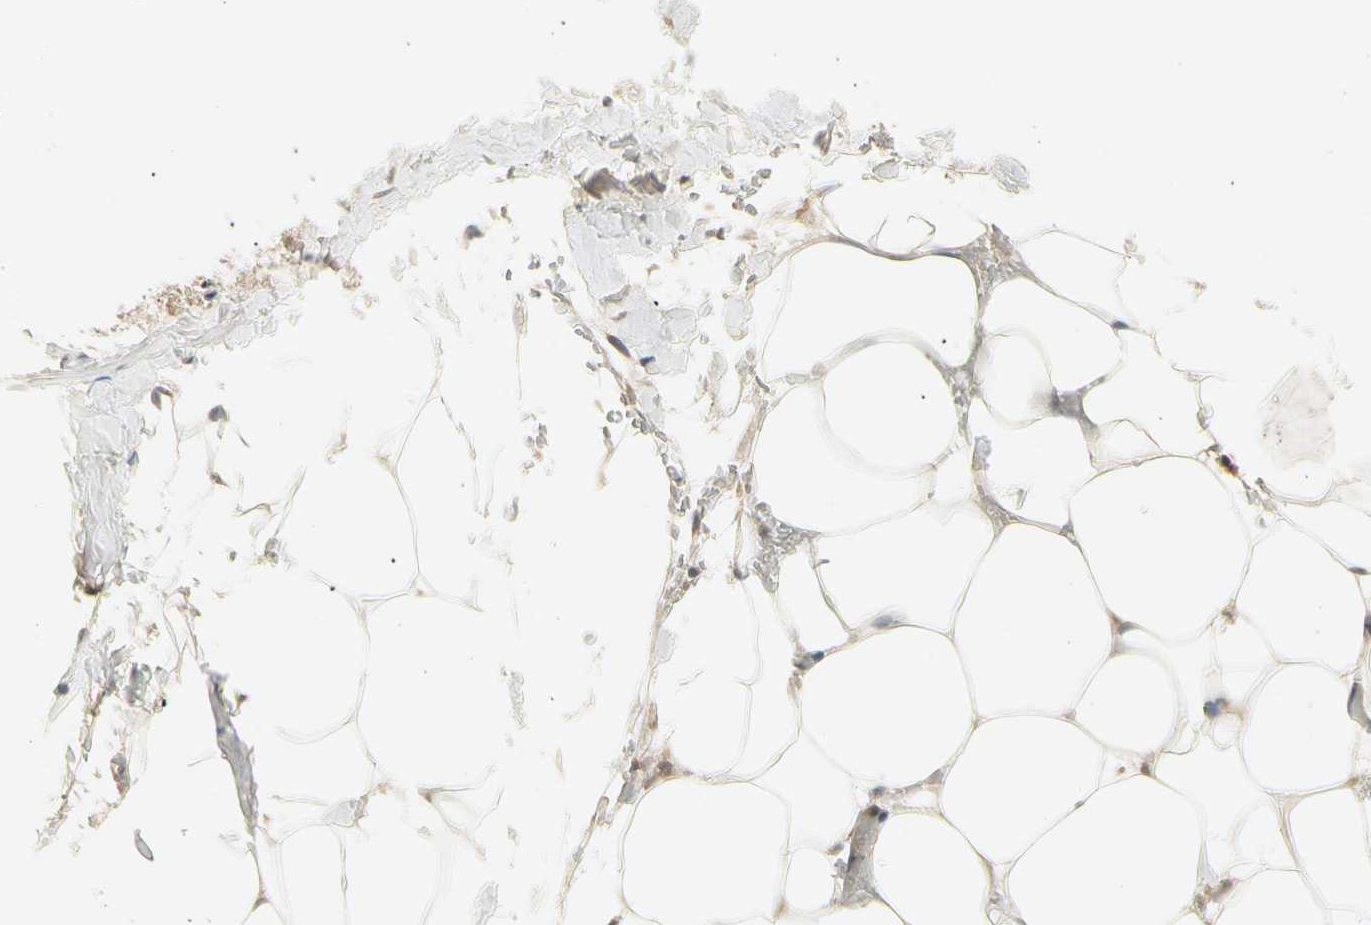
{"staining": {"intensity": "moderate", "quantity": "25%-75%", "location": "cytoplasmic/membranous,nuclear"}, "tissue": "adipose tissue", "cell_type": "Adipocytes", "image_type": "normal", "snomed": [{"axis": "morphology", "description": "Normal tissue, NOS"}, {"axis": "topography", "description": "Breast"}, {"axis": "topography", "description": "Adipose tissue"}], "caption": "Protein staining of unremarkable adipose tissue demonstrates moderate cytoplasmic/membranous,nuclear positivity in approximately 25%-75% of adipocytes.", "gene": "CCL4", "patient": {"sex": "female", "age": 25}}